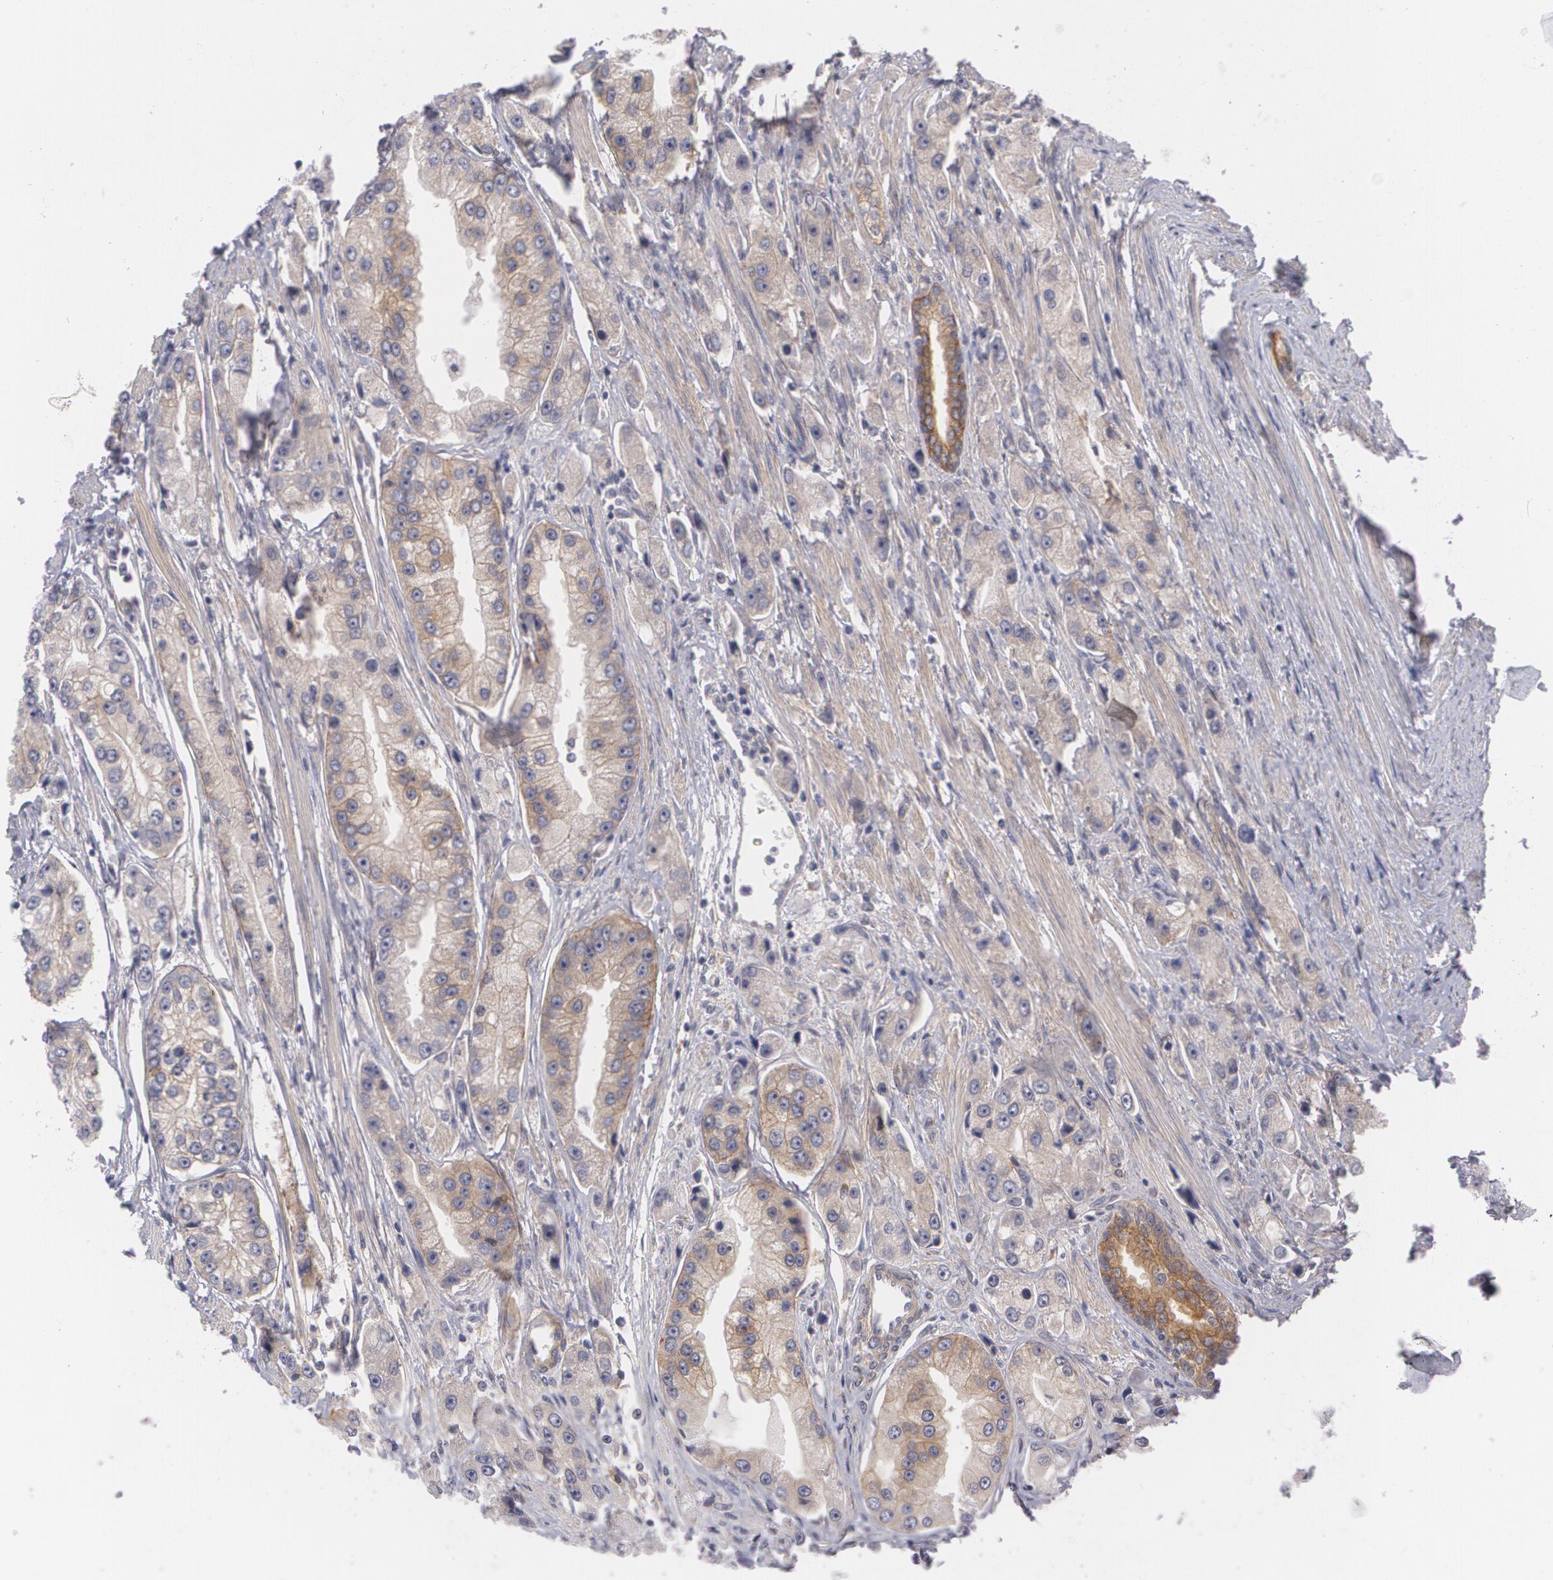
{"staining": {"intensity": "moderate", "quantity": ">75%", "location": "cytoplasmic/membranous"}, "tissue": "prostate cancer", "cell_type": "Tumor cells", "image_type": "cancer", "snomed": [{"axis": "morphology", "description": "Adenocarcinoma, Medium grade"}, {"axis": "topography", "description": "Prostate"}], "caption": "A high-resolution photomicrograph shows IHC staining of medium-grade adenocarcinoma (prostate), which exhibits moderate cytoplasmic/membranous positivity in about >75% of tumor cells. The staining was performed using DAB (3,3'-diaminobenzidine) to visualize the protein expression in brown, while the nuclei were stained in blue with hematoxylin (Magnification: 20x).", "gene": "CASK", "patient": {"sex": "male", "age": 72}}